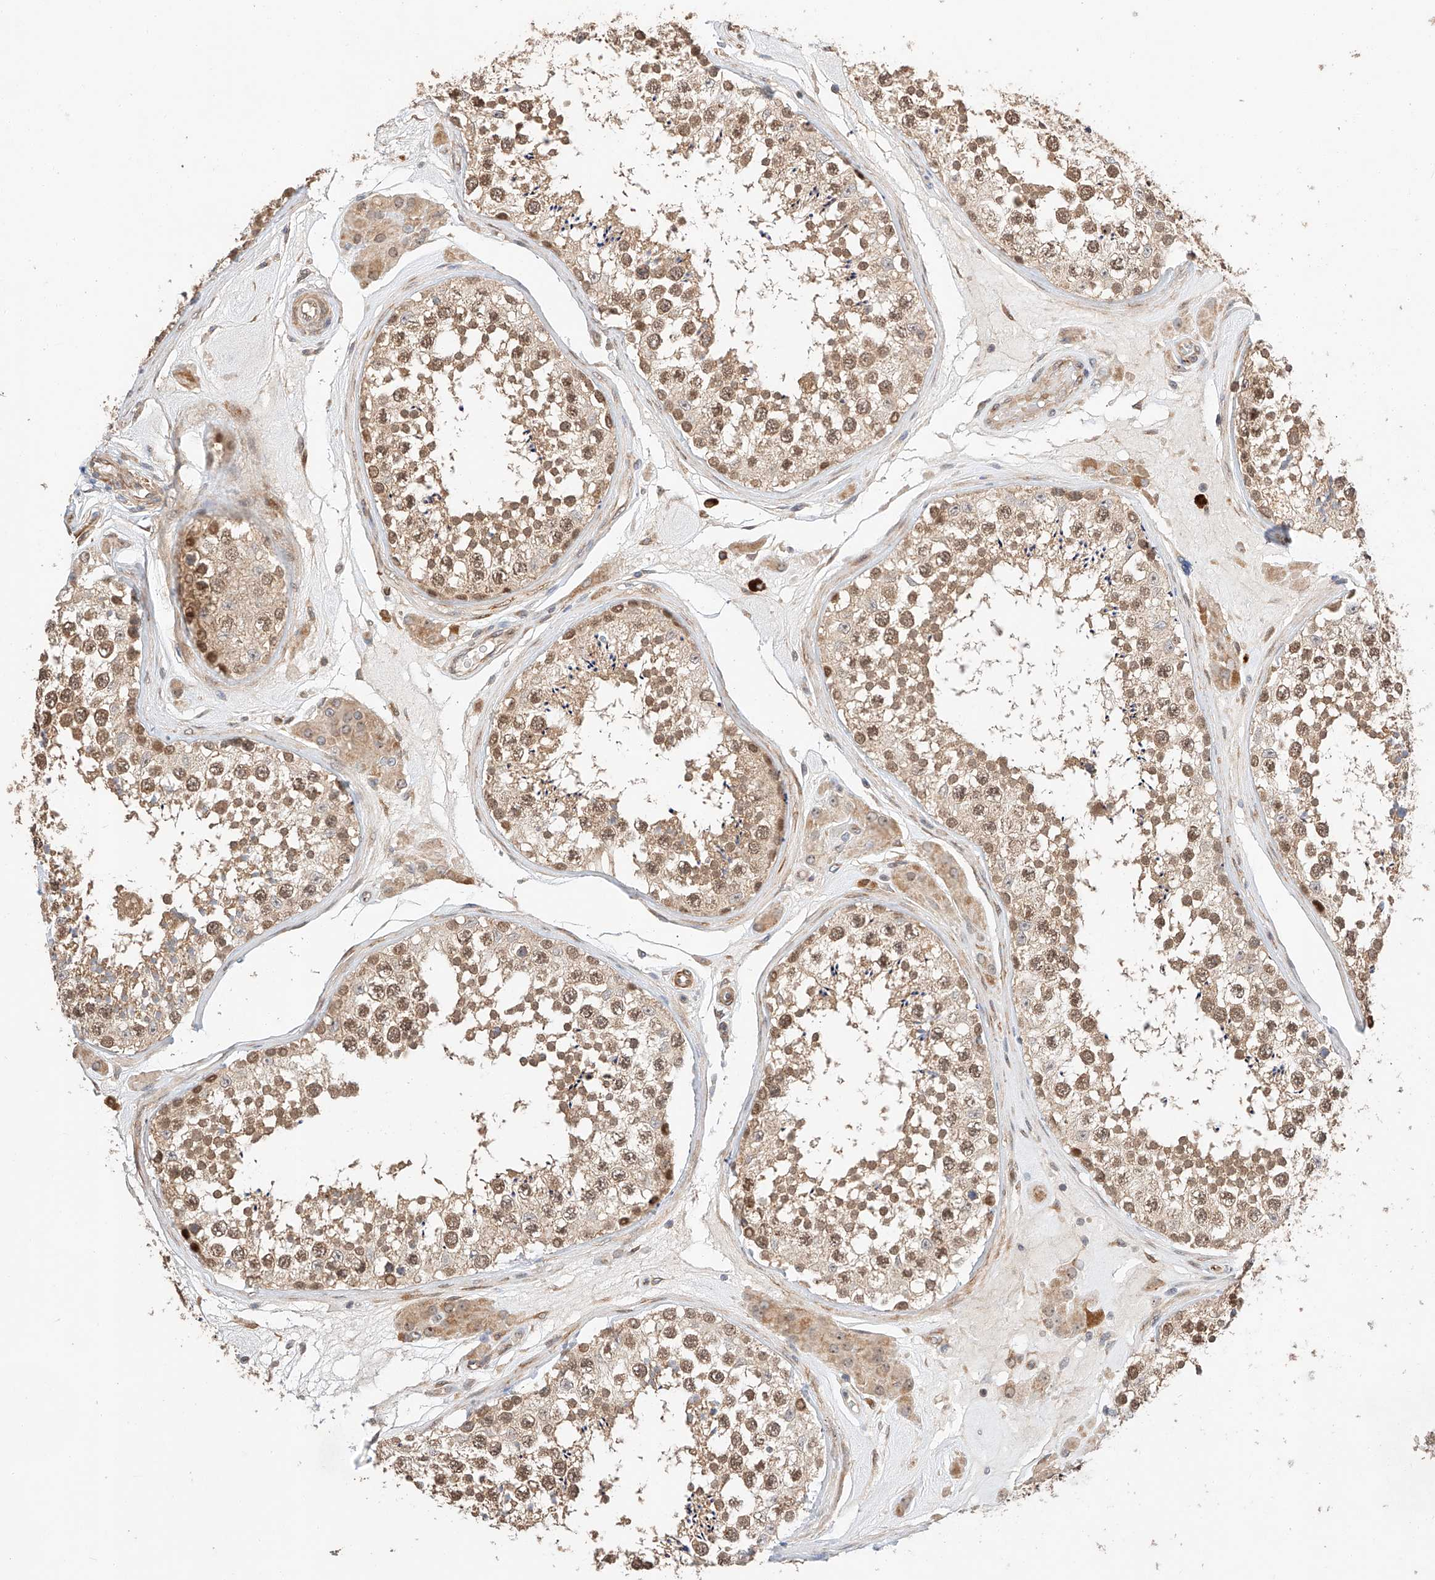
{"staining": {"intensity": "moderate", "quantity": ">75%", "location": "cytoplasmic/membranous,nuclear"}, "tissue": "testis", "cell_type": "Cells in seminiferous ducts", "image_type": "normal", "snomed": [{"axis": "morphology", "description": "Normal tissue, NOS"}, {"axis": "topography", "description": "Testis"}], "caption": "High-power microscopy captured an immunohistochemistry (IHC) micrograph of unremarkable testis, revealing moderate cytoplasmic/membranous,nuclear positivity in approximately >75% of cells in seminiferous ducts. The staining is performed using DAB brown chromogen to label protein expression. The nuclei are counter-stained blue using hematoxylin.", "gene": "RAB23", "patient": {"sex": "male", "age": 46}}